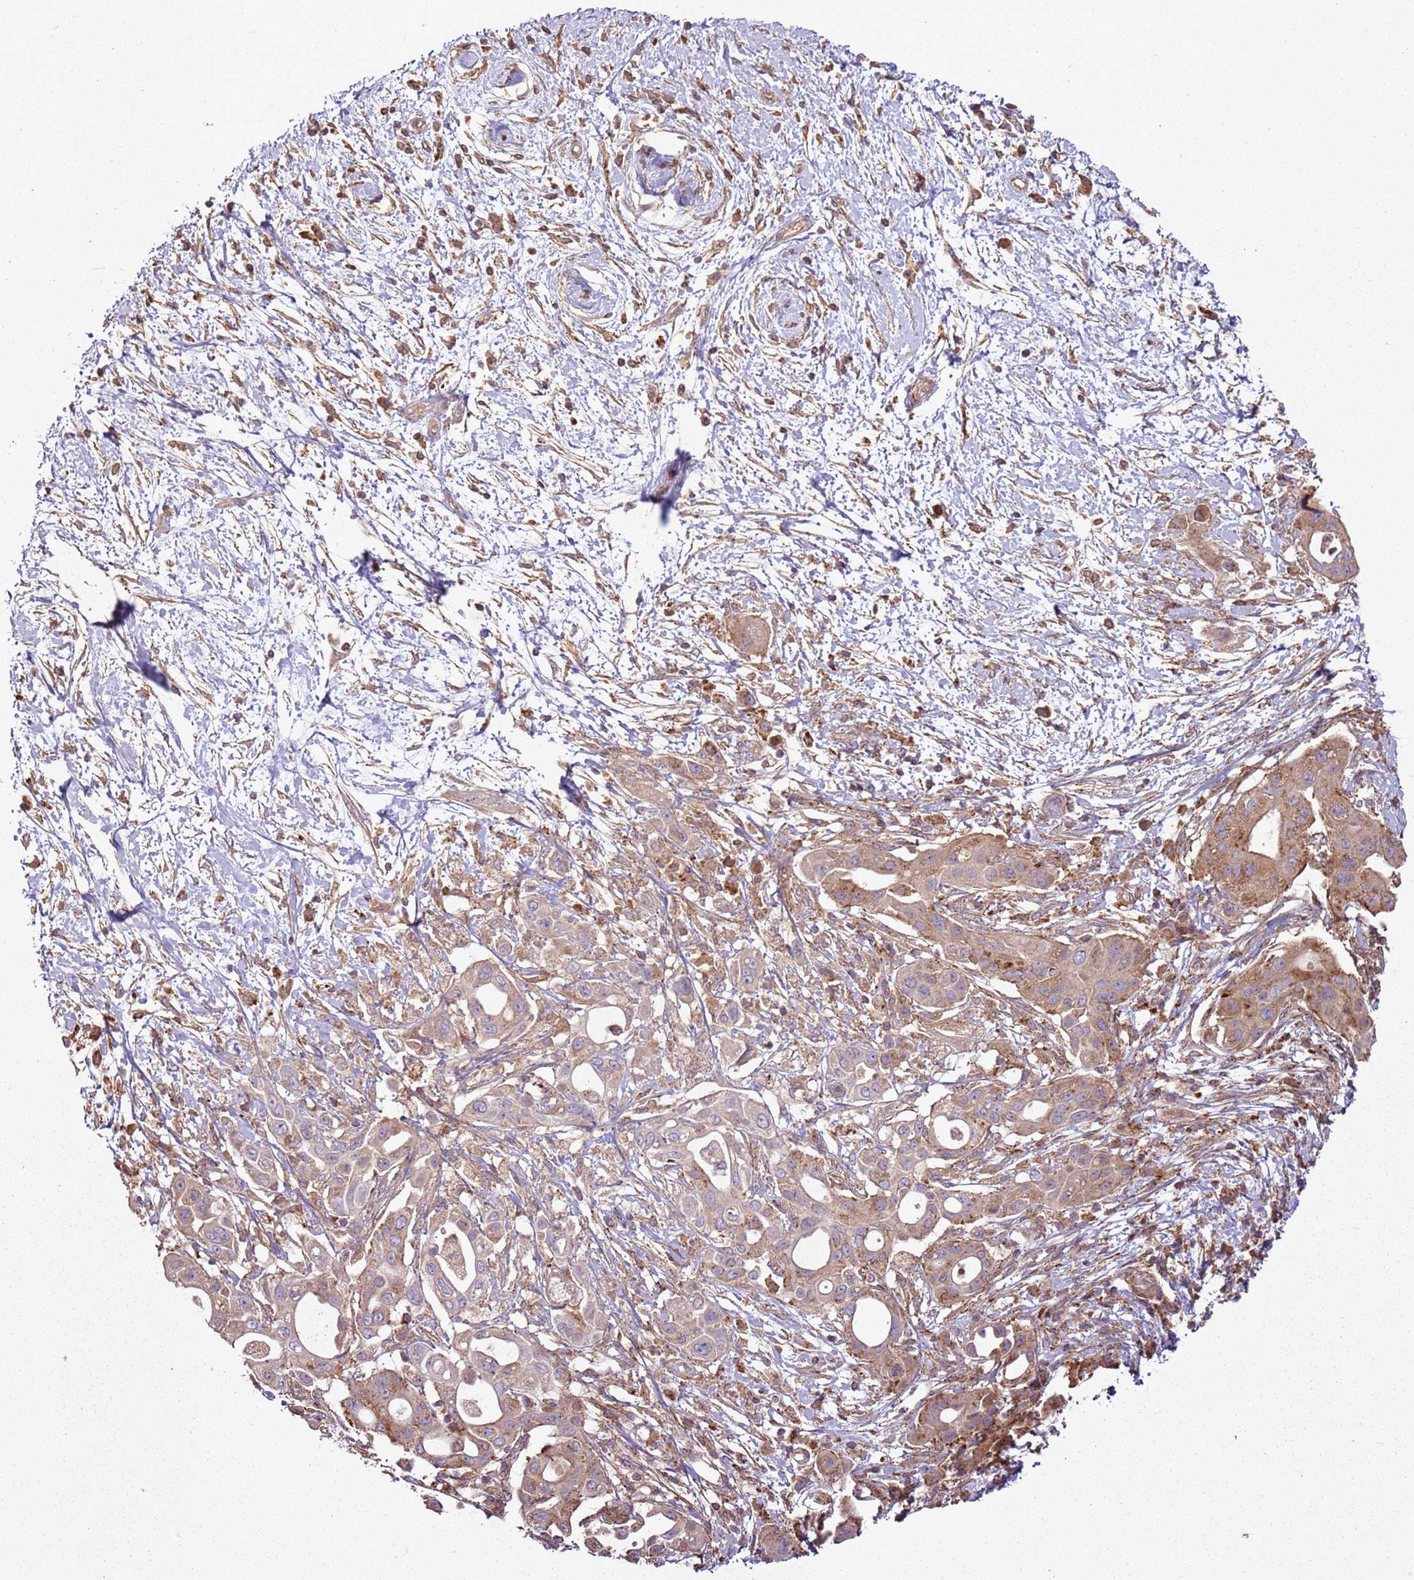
{"staining": {"intensity": "moderate", "quantity": ">75%", "location": "cytoplasmic/membranous"}, "tissue": "pancreatic cancer", "cell_type": "Tumor cells", "image_type": "cancer", "snomed": [{"axis": "morphology", "description": "Adenocarcinoma, NOS"}, {"axis": "topography", "description": "Pancreas"}], "caption": "Brown immunohistochemical staining in pancreatic cancer (adenocarcinoma) reveals moderate cytoplasmic/membranous staining in about >75% of tumor cells. (DAB IHC with brightfield microscopy, high magnification).", "gene": "ANKRD24", "patient": {"sex": "male", "age": 68}}